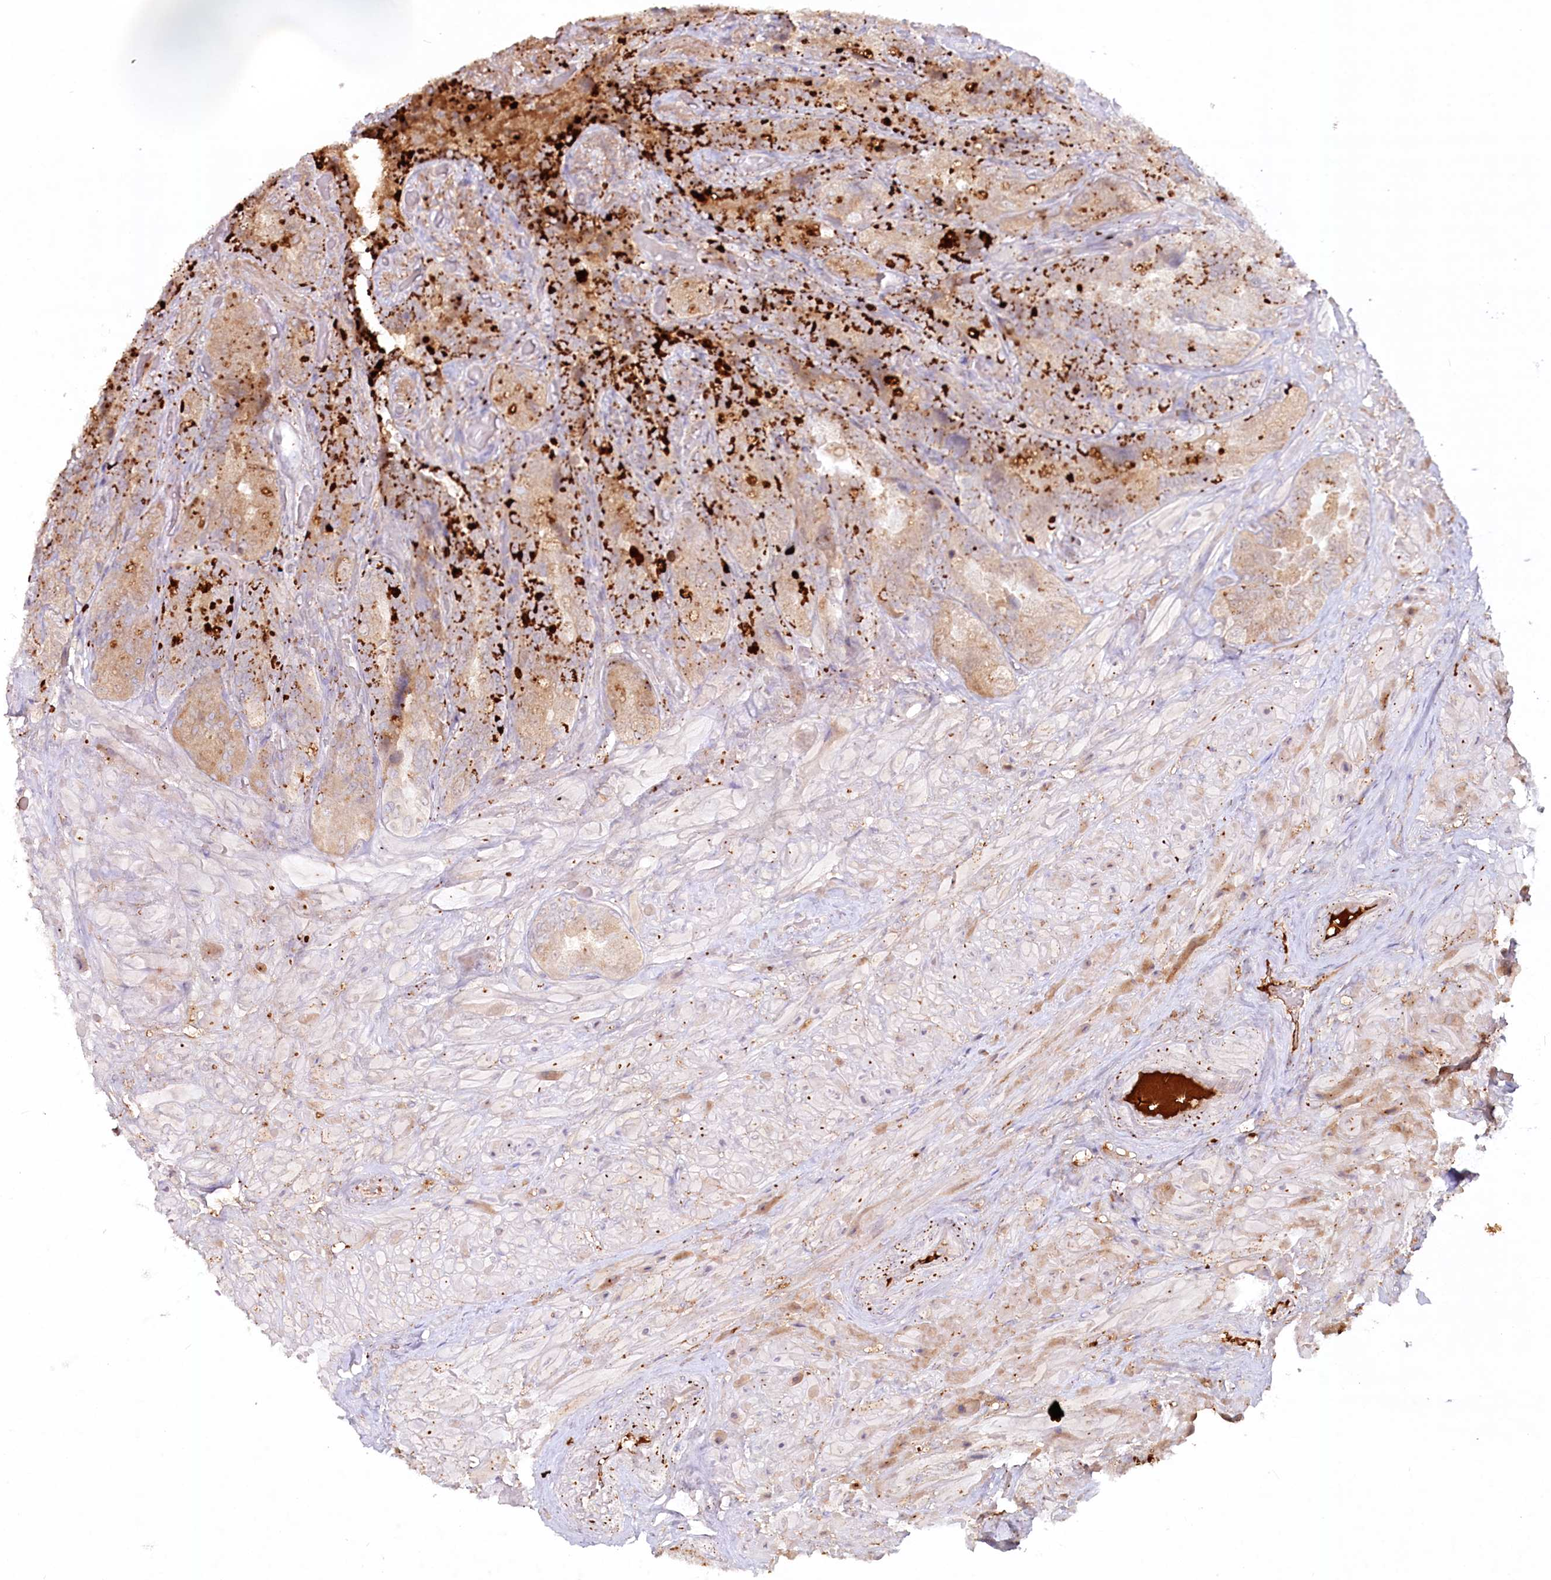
{"staining": {"intensity": "moderate", "quantity": ">75%", "location": "cytoplasmic/membranous"}, "tissue": "seminal vesicle", "cell_type": "Glandular cells", "image_type": "normal", "snomed": [{"axis": "morphology", "description": "Normal tissue, NOS"}, {"axis": "topography", "description": "Prostate and seminal vesicle, NOS"}, {"axis": "topography", "description": "Prostate"}, {"axis": "topography", "description": "Seminal veicle"}], "caption": "Glandular cells exhibit medium levels of moderate cytoplasmic/membranous staining in about >75% of cells in normal seminal vesicle. The protein of interest is stained brown, and the nuclei are stained in blue (DAB IHC with brightfield microscopy, high magnification).", "gene": "PSAPL1", "patient": {"sex": "male", "age": 67}}